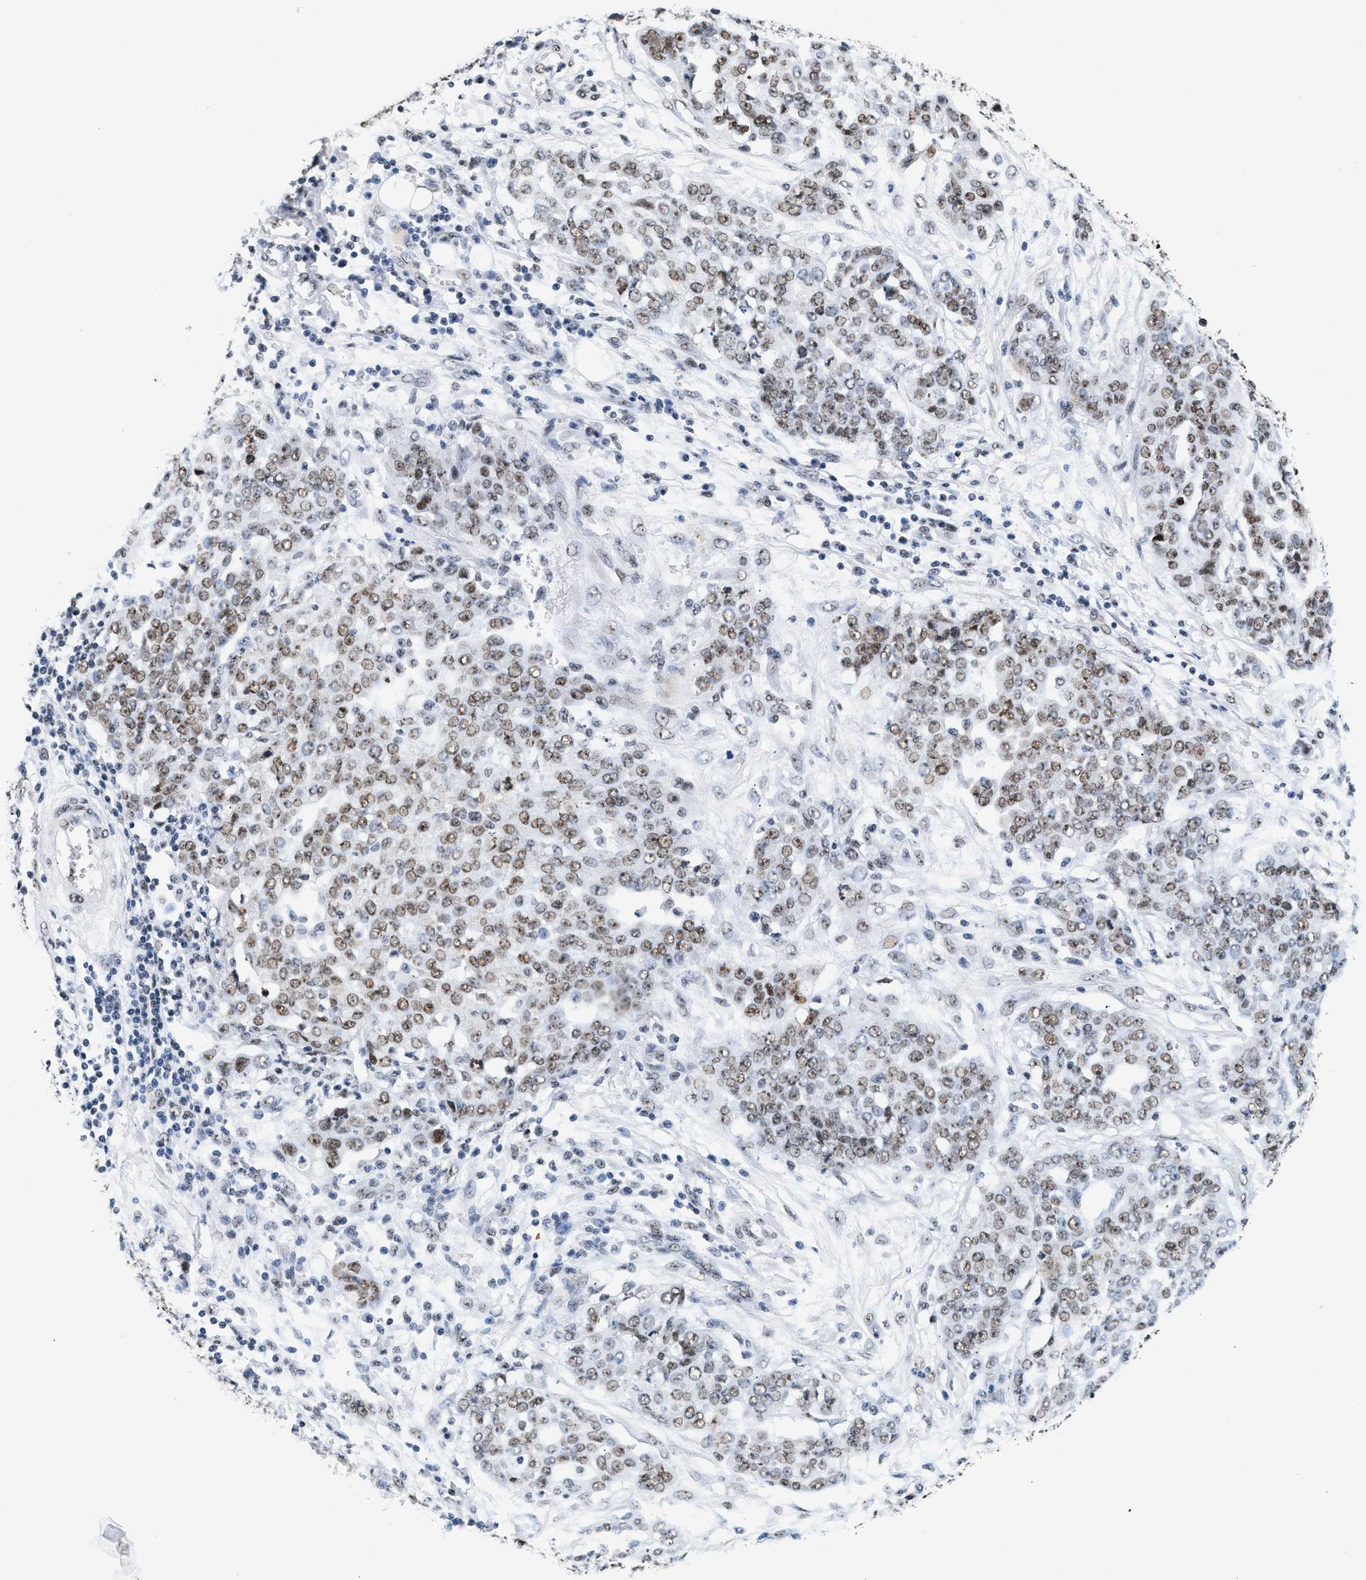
{"staining": {"intensity": "moderate", "quantity": ">75%", "location": "nuclear"}, "tissue": "ovarian cancer", "cell_type": "Tumor cells", "image_type": "cancer", "snomed": [{"axis": "morphology", "description": "Cystadenocarcinoma, serous, NOS"}, {"axis": "topography", "description": "Soft tissue"}, {"axis": "topography", "description": "Ovary"}], "caption": "A high-resolution micrograph shows IHC staining of ovarian cancer, which exhibits moderate nuclear expression in about >75% of tumor cells. (DAB (3,3'-diaminobenzidine) IHC, brown staining for protein, blue staining for nuclei).", "gene": "RAD50", "patient": {"sex": "female", "age": 57}}